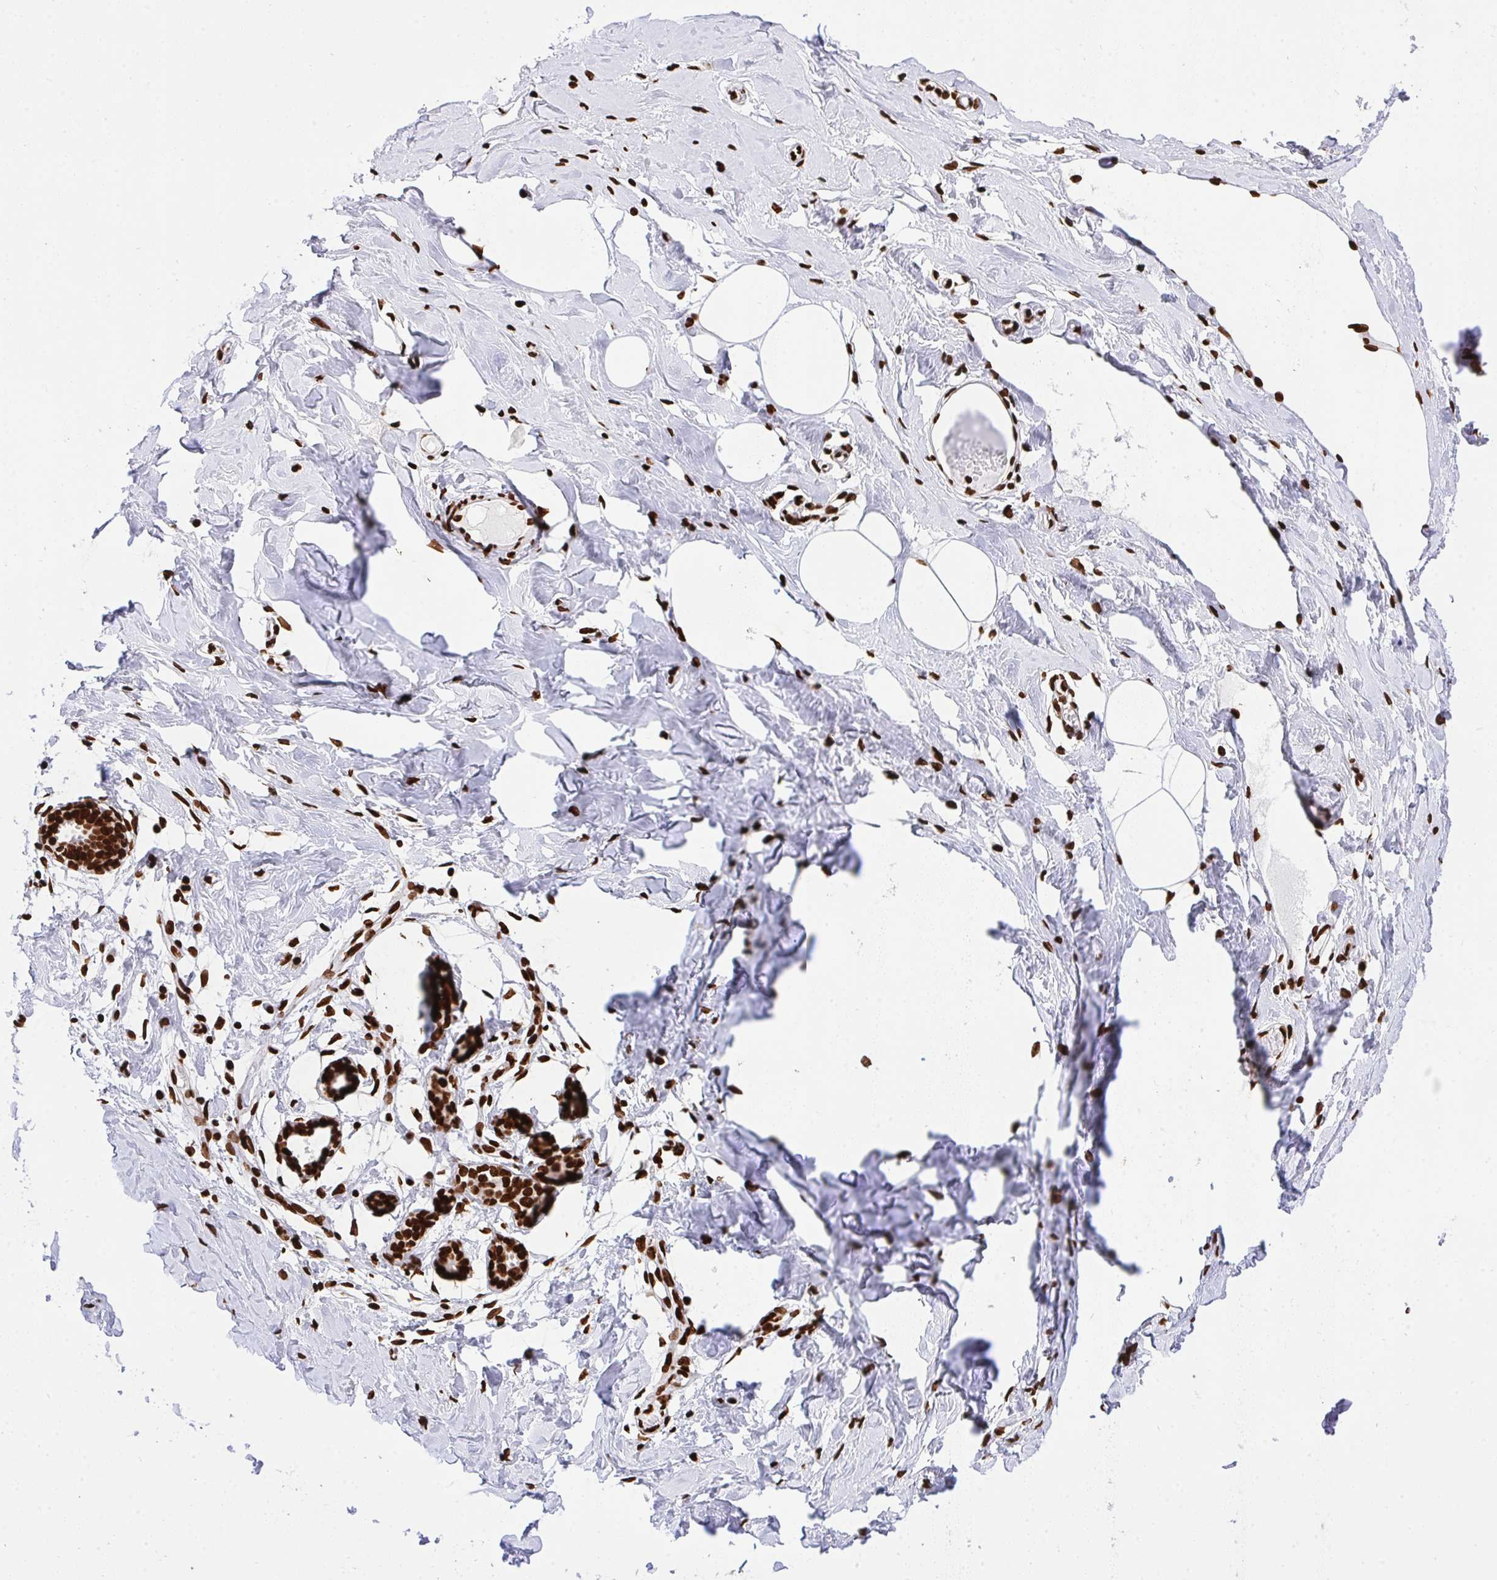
{"staining": {"intensity": "strong", "quantity": ">75%", "location": "nuclear"}, "tissue": "breast", "cell_type": "Adipocytes", "image_type": "normal", "snomed": [{"axis": "morphology", "description": "Normal tissue, NOS"}, {"axis": "topography", "description": "Breast"}], "caption": "Immunohistochemical staining of benign human breast shows >75% levels of strong nuclear protein positivity in approximately >75% of adipocytes. The protein of interest is stained brown, and the nuclei are stained in blue (DAB IHC with brightfield microscopy, high magnification).", "gene": "HNRNPL", "patient": {"sex": "female", "age": 27}}